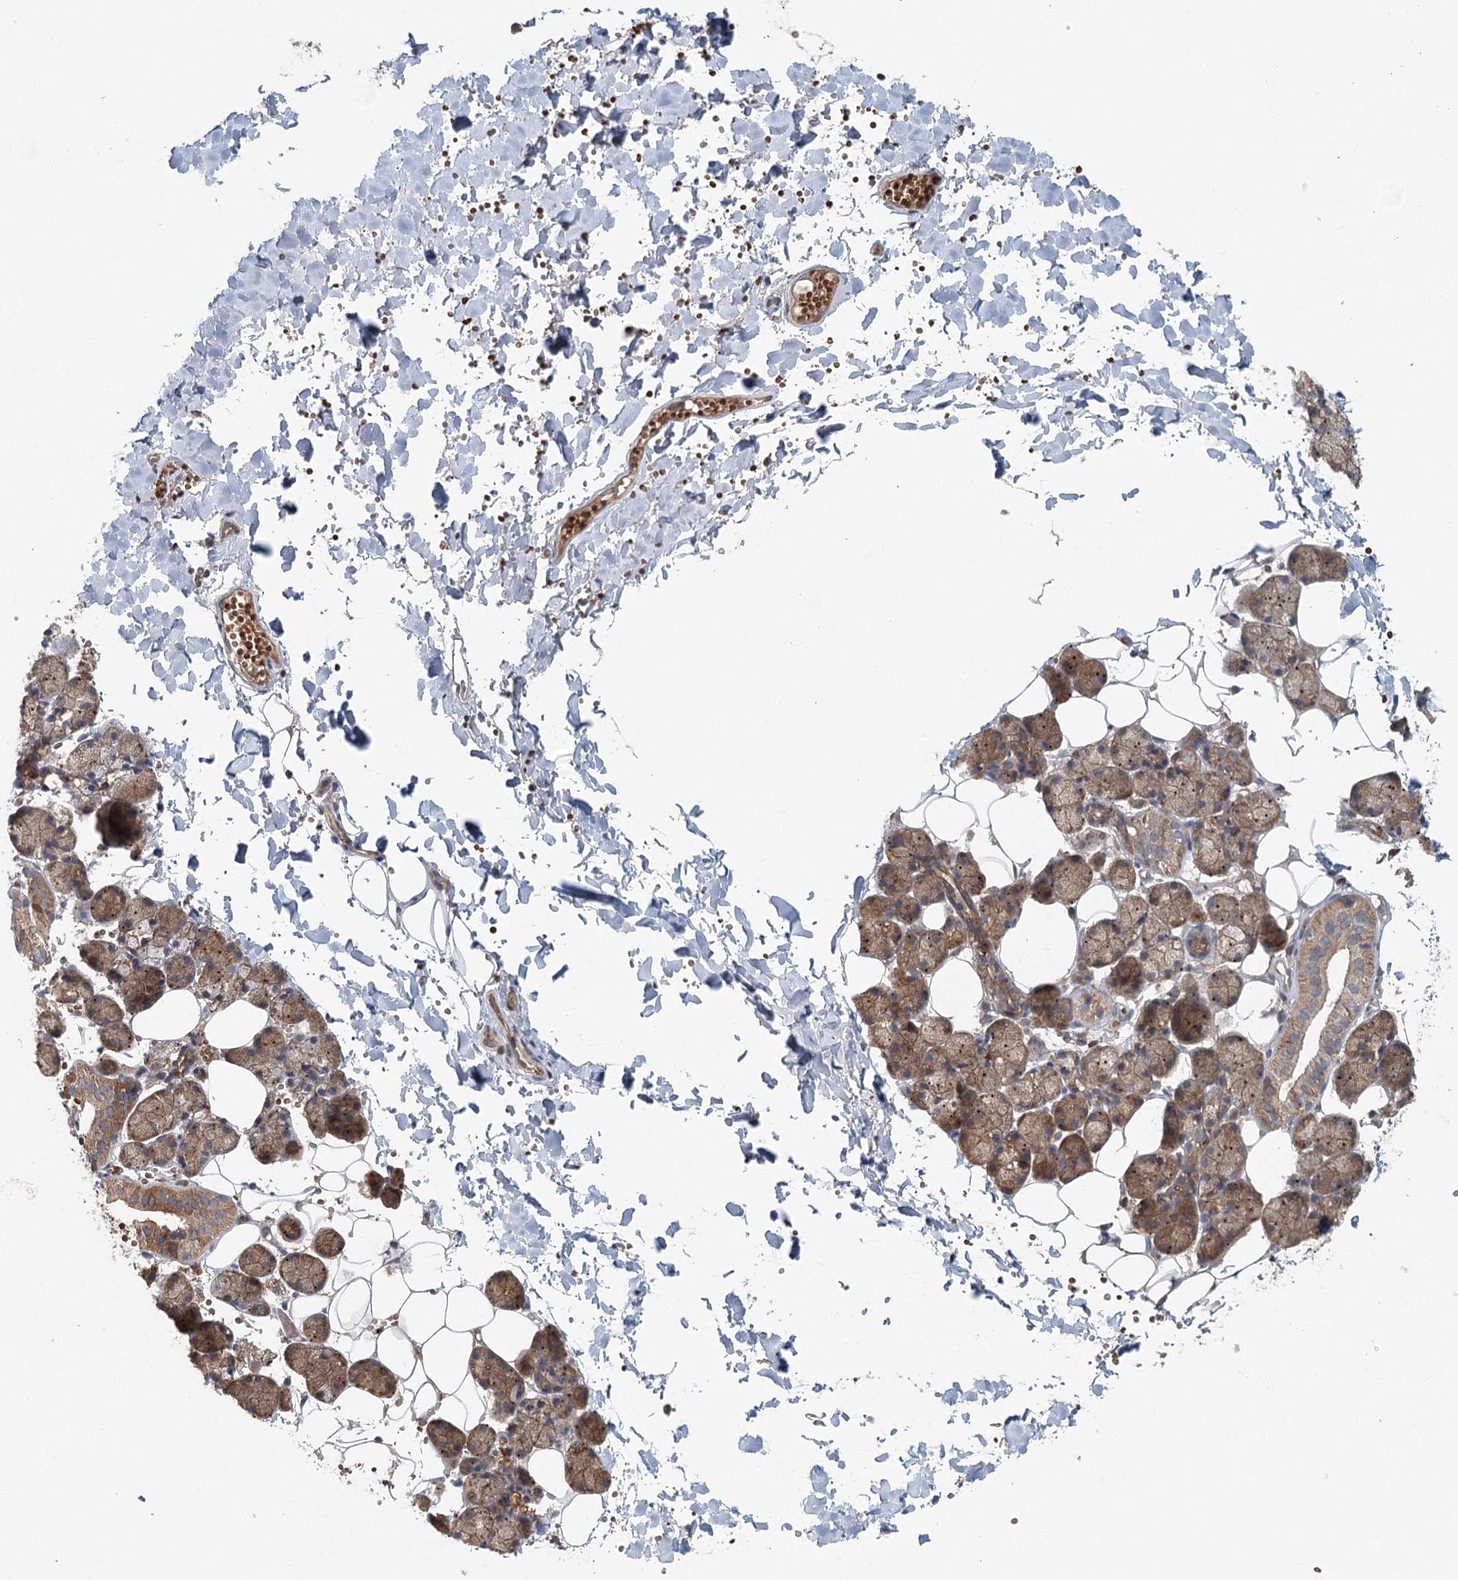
{"staining": {"intensity": "moderate", "quantity": "<25%", "location": "cytoplasmic/membranous"}, "tissue": "salivary gland", "cell_type": "Glandular cells", "image_type": "normal", "snomed": [{"axis": "morphology", "description": "Normal tissue, NOS"}, {"axis": "topography", "description": "Salivary gland"}], "caption": "Approximately <25% of glandular cells in benign salivary gland reveal moderate cytoplasmic/membranous protein positivity as visualized by brown immunohistochemical staining.", "gene": "ENSG00000273217", "patient": {"sex": "female", "age": 33}}